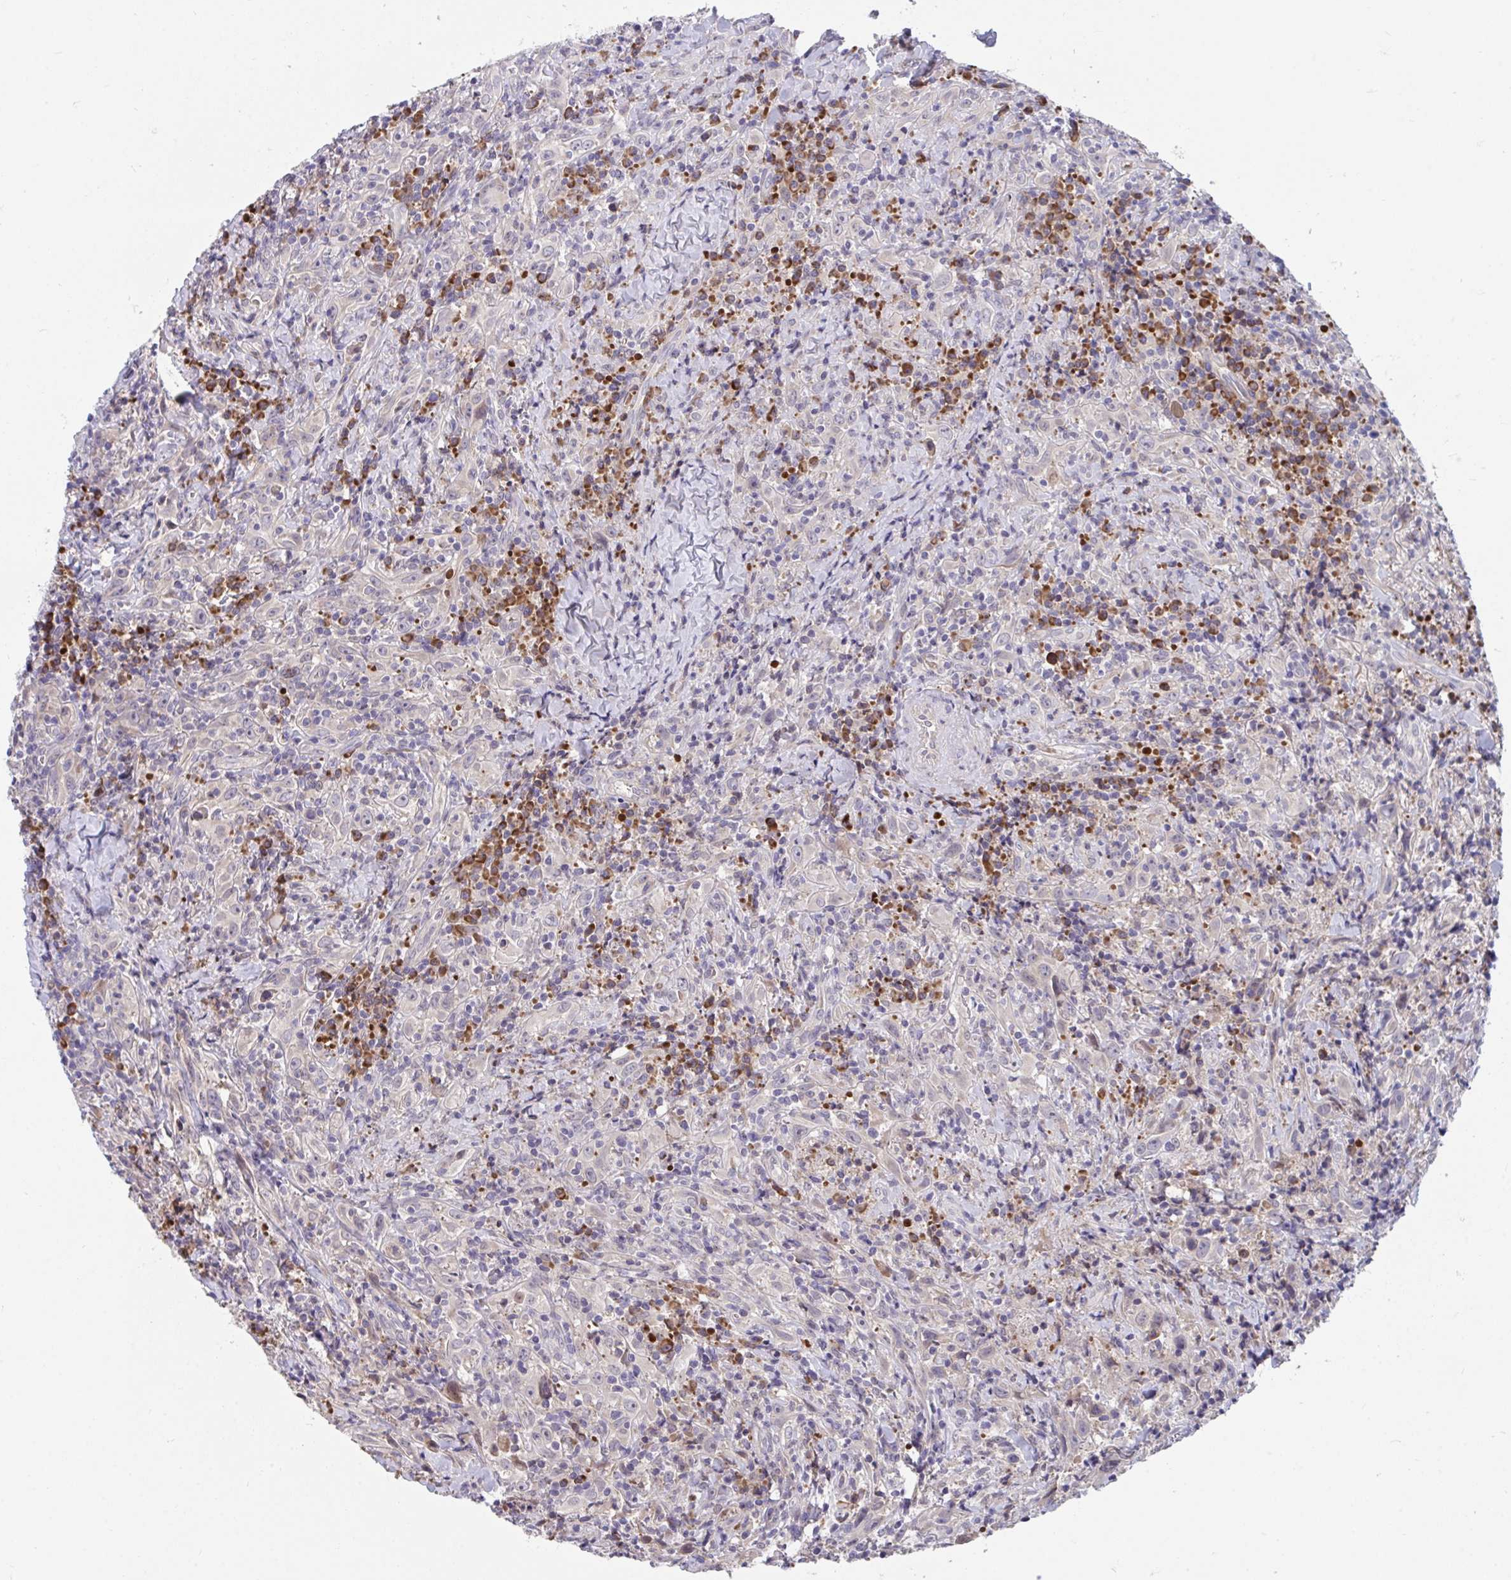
{"staining": {"intensity": "weak", "quantity": "<25%", "location": "cytoplasmic/membranous"}, "tissue": "head and neck cancer", "cell_type": "Tumor cells", "image_type": "cancer", "snomed": [{"axis": "morphology", "description": "Squamous cell carcinoma, NOS"}, {"axis": "topography", "description": "Head-Neck"}], "caption": "IHC image of human head and neck squamous cell carcinoma stained for a protein (brown), which shows no expression in tumor cells.", "gene": "SUSD4", "patient": {"sex": "female", "age": 95}}